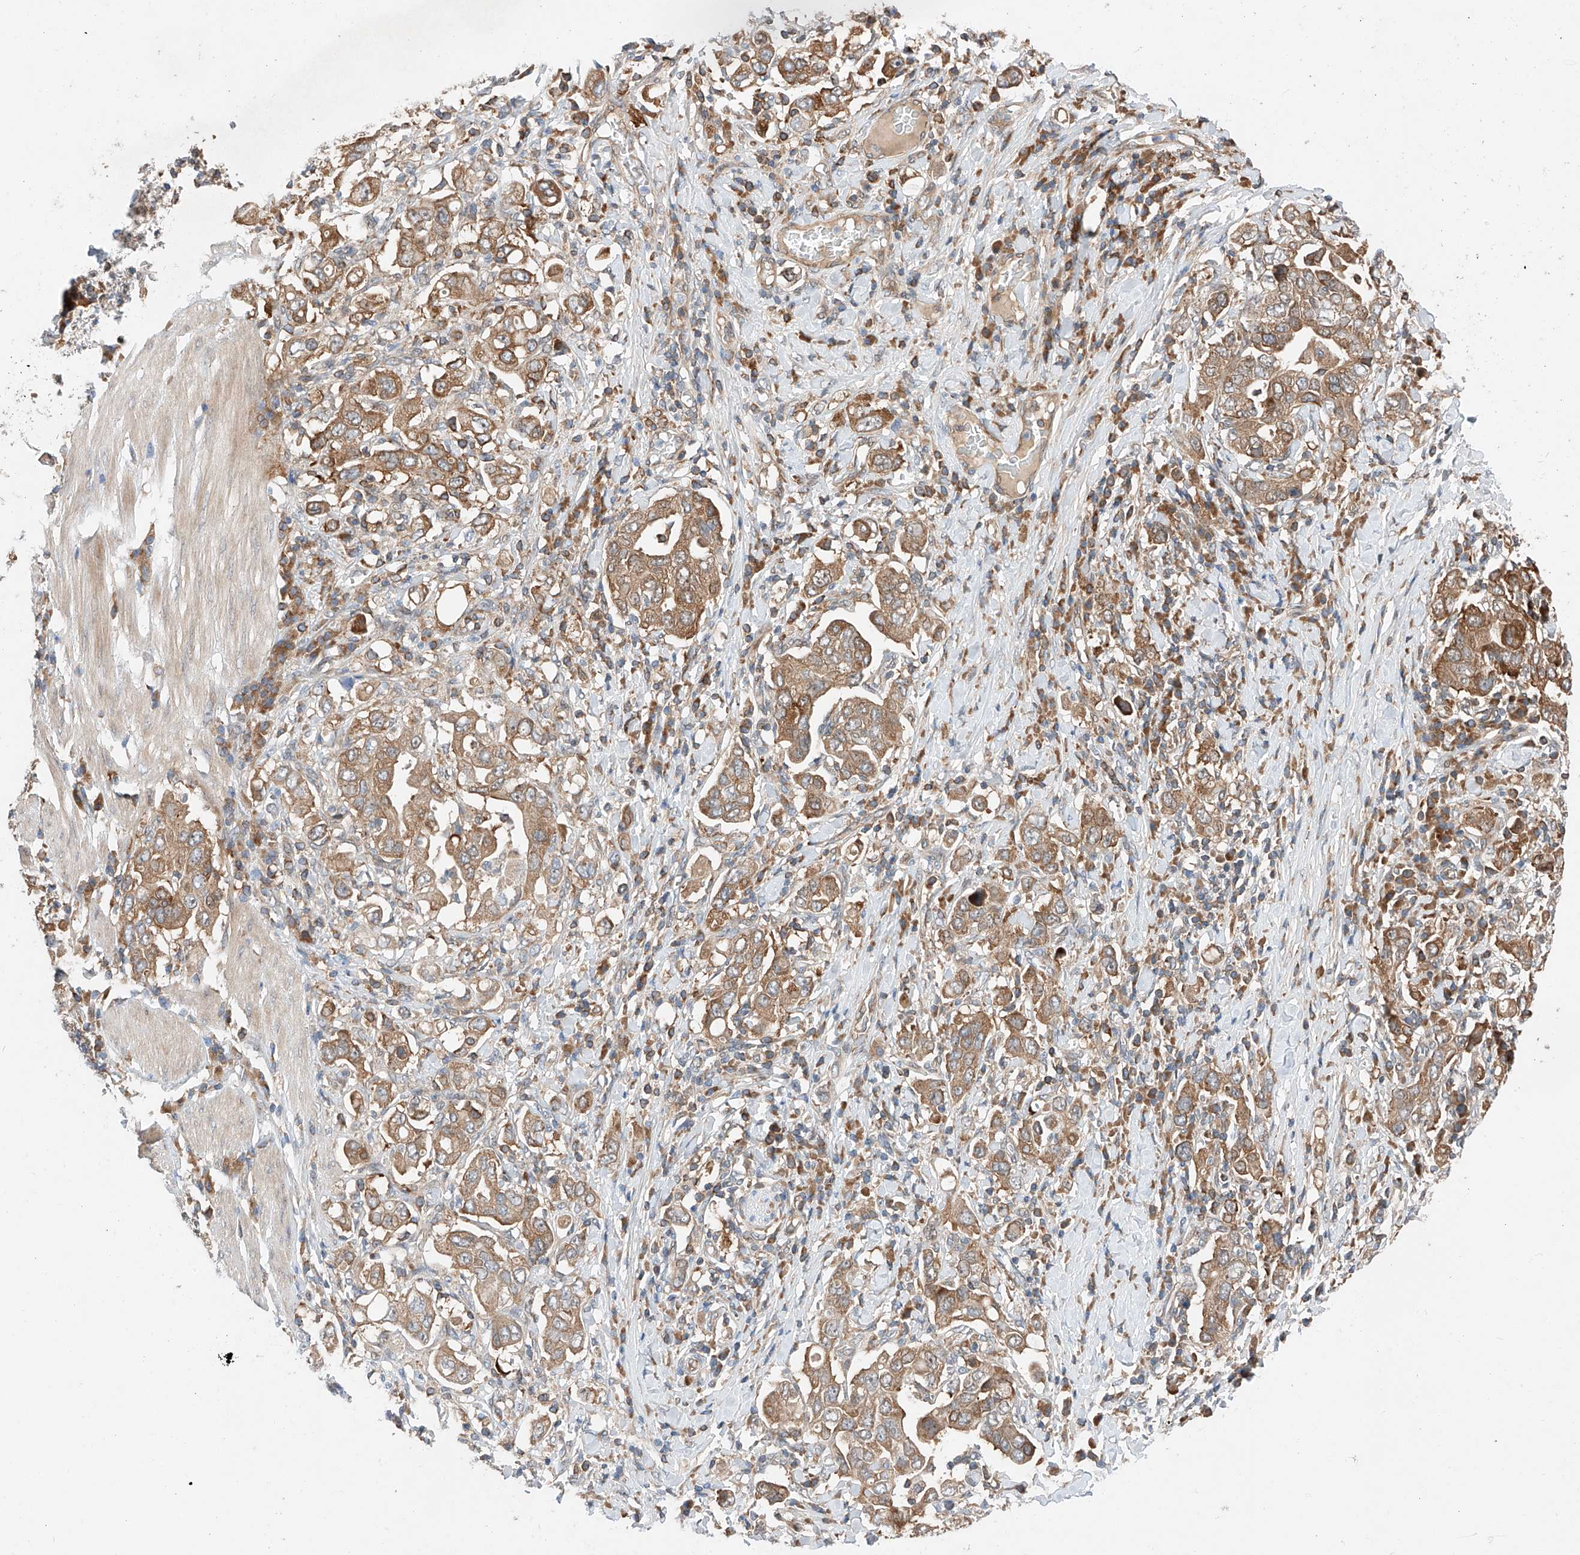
{"staining": {"intensity": "moderate", "quantity": ">75%", "location": "cytoplasmic/membranous"}, "tissue": "stomach cancer", "cell_type": "Tumor cells", "image_type": "cancer", "snomed": [{"axis": "morphology", "description": "Adenocarcinoma, NOS"}, {"axis": "topography", "description": "Stomach, upper"}], "caption": "The photomicrograph reveals a brown stain indicating the presence of a protein in the cytoplasmic/membranous of tumor cells in stomach adenocarcinoma.", "gene": "RUSC1", "patient": {"sex": "male", "age": 62}}